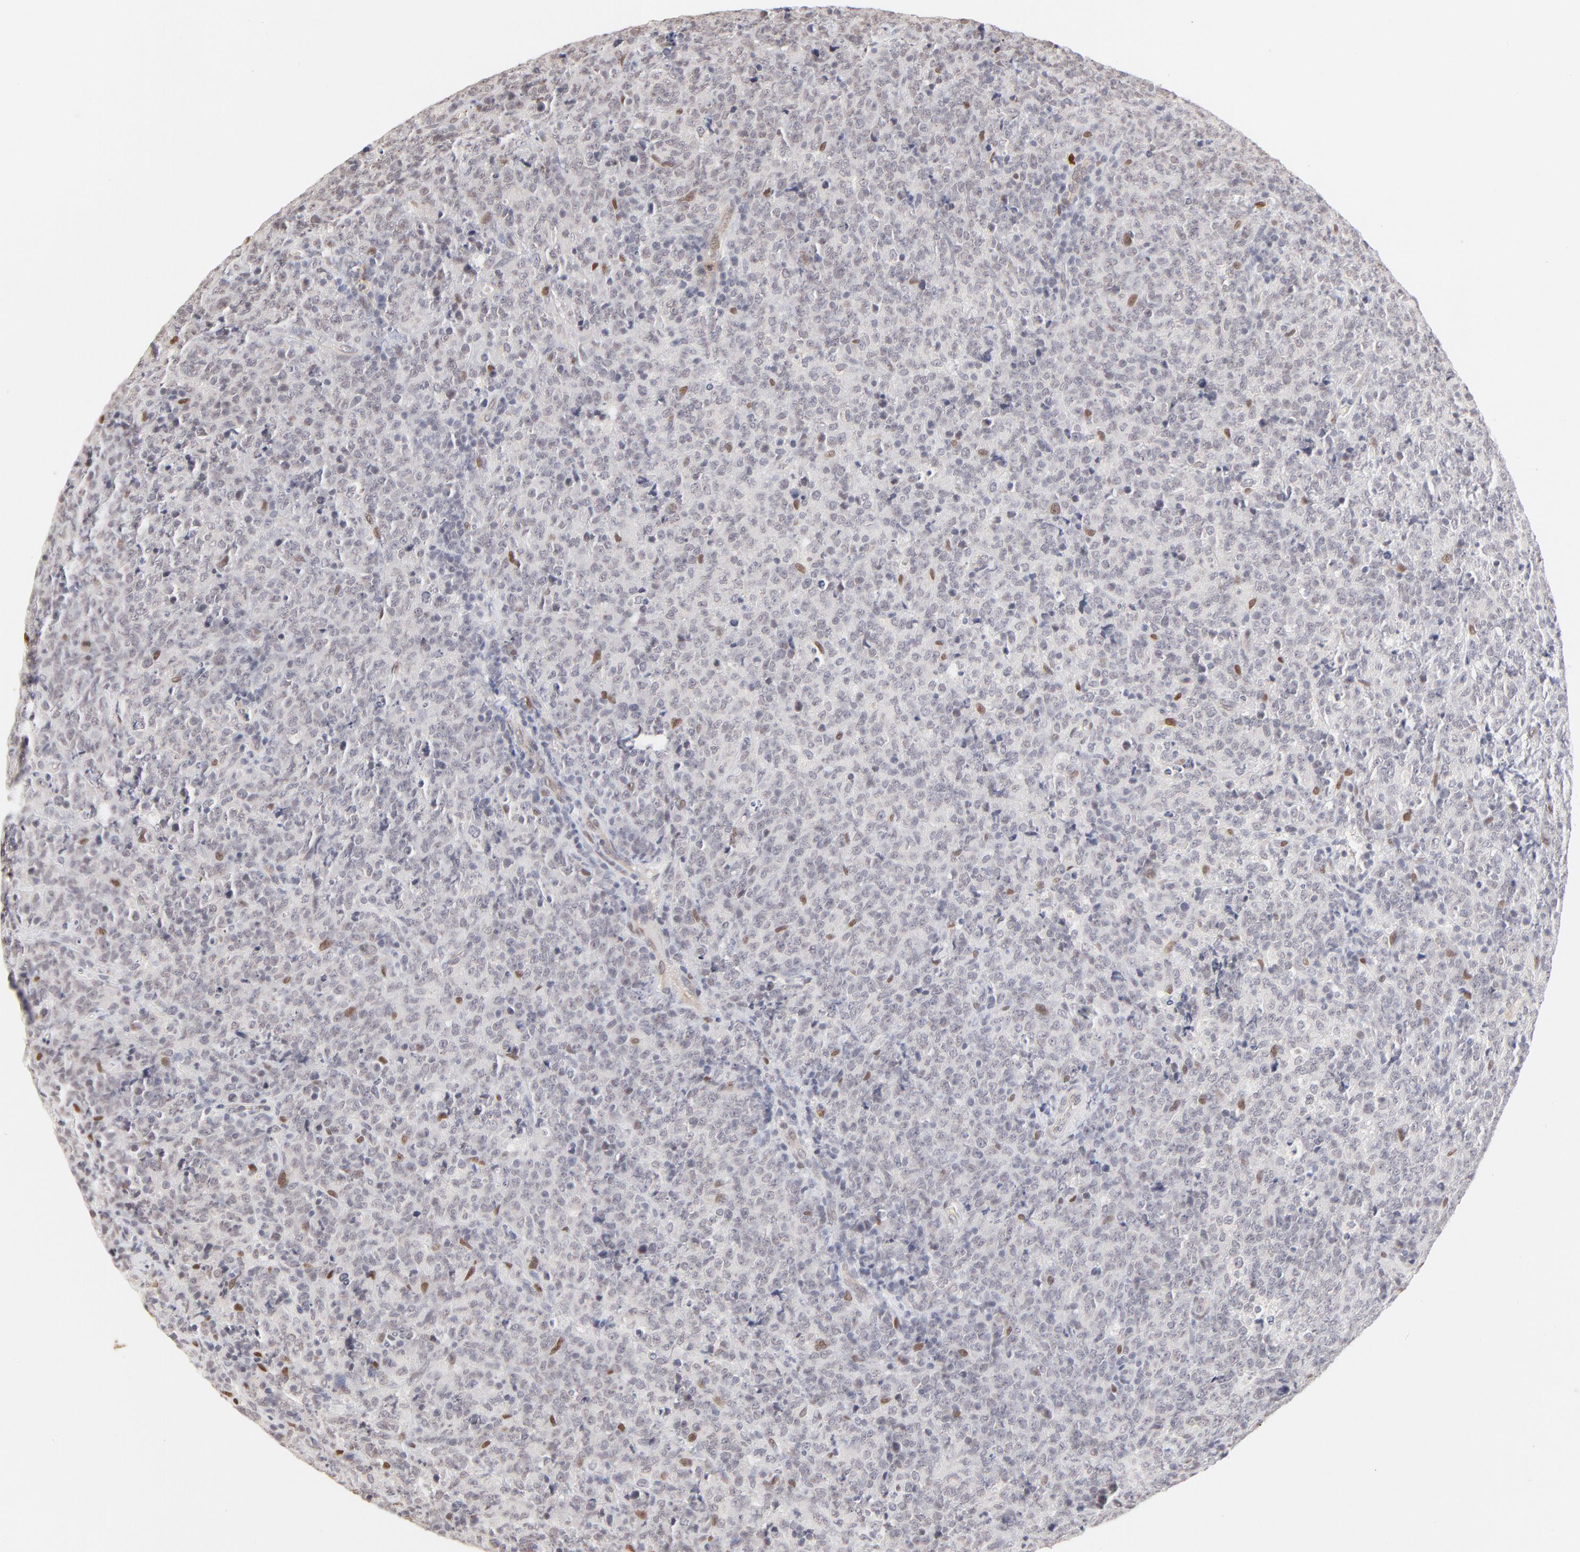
{"staining": {"intensity": "negative", "quantity": "none", "location": "none"}, "tissue": "lymphoma", "cell_type": "Tumor cells", "image_type": "cancer", "snomed": [{"axis": "morphology", "description": "Malignant lymphoma, non-Hodgkin's type, High grade"}, {"axis": "topography", "description": "Tonsil"}], "caption": "Tumor cells are negative for protein expression in human lymphoma.", "gene": "PBX3", "patient": {"sex": "female", "age": 36}}